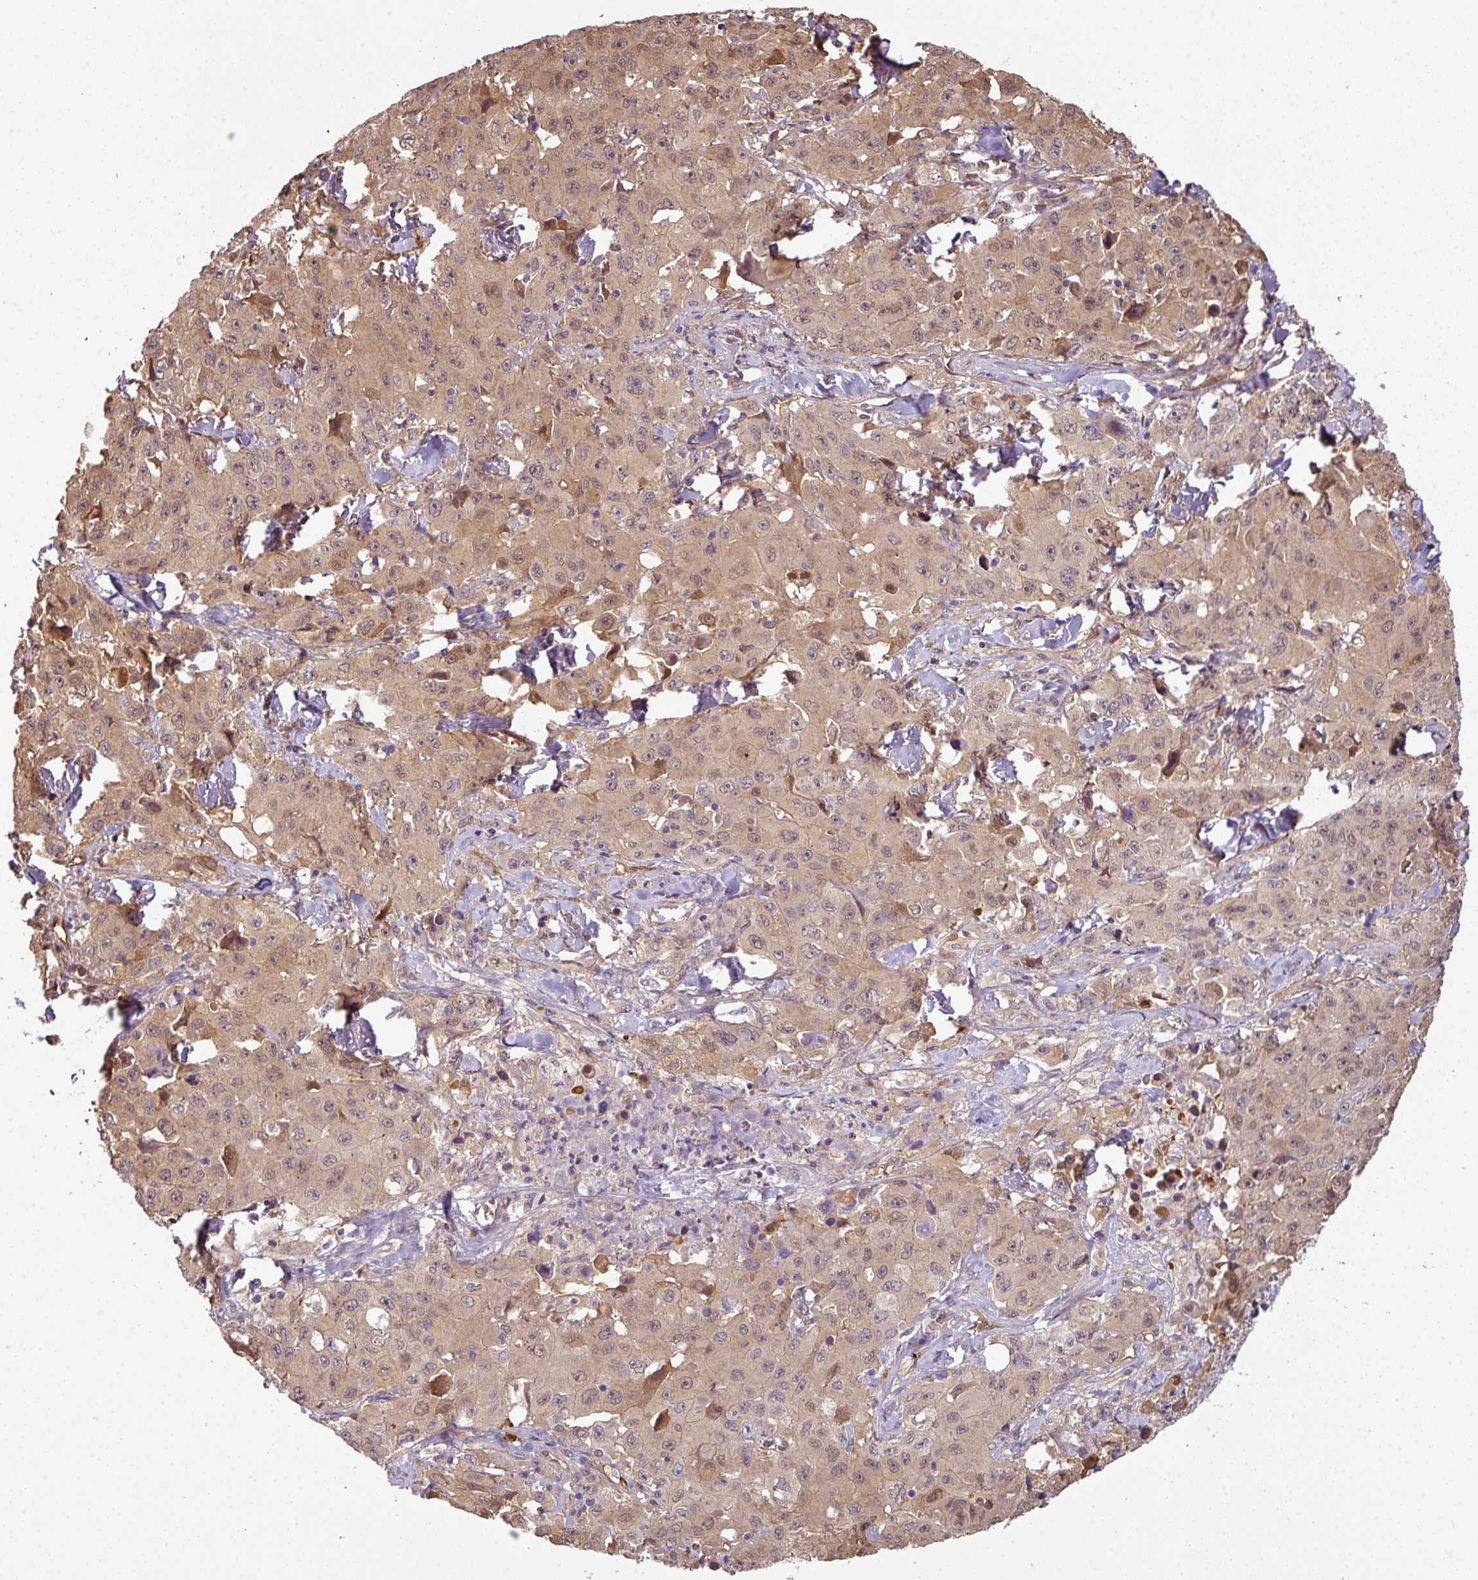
{"staining": {"intensity": "weak", "quantity": "25%-75%", "location": "cytoplasmic/membranous"}, "tissue": "lung cancer", "cell_type": "Tumor cells", "image_type": "cancer", "snomed": [{"axis": "morphology", "description": "Squamous cell carcinoma, NOS"}, {"axis": "topography", "description": "Lung"}], "caption": "Protein analysis of lung cancer tissue shows weak cytoplasmic/membranous staining in approximately 25%-75% of tumor cells.", "gene": "ANKRD18A", "patient": {"sex": "male", "age": 63}}